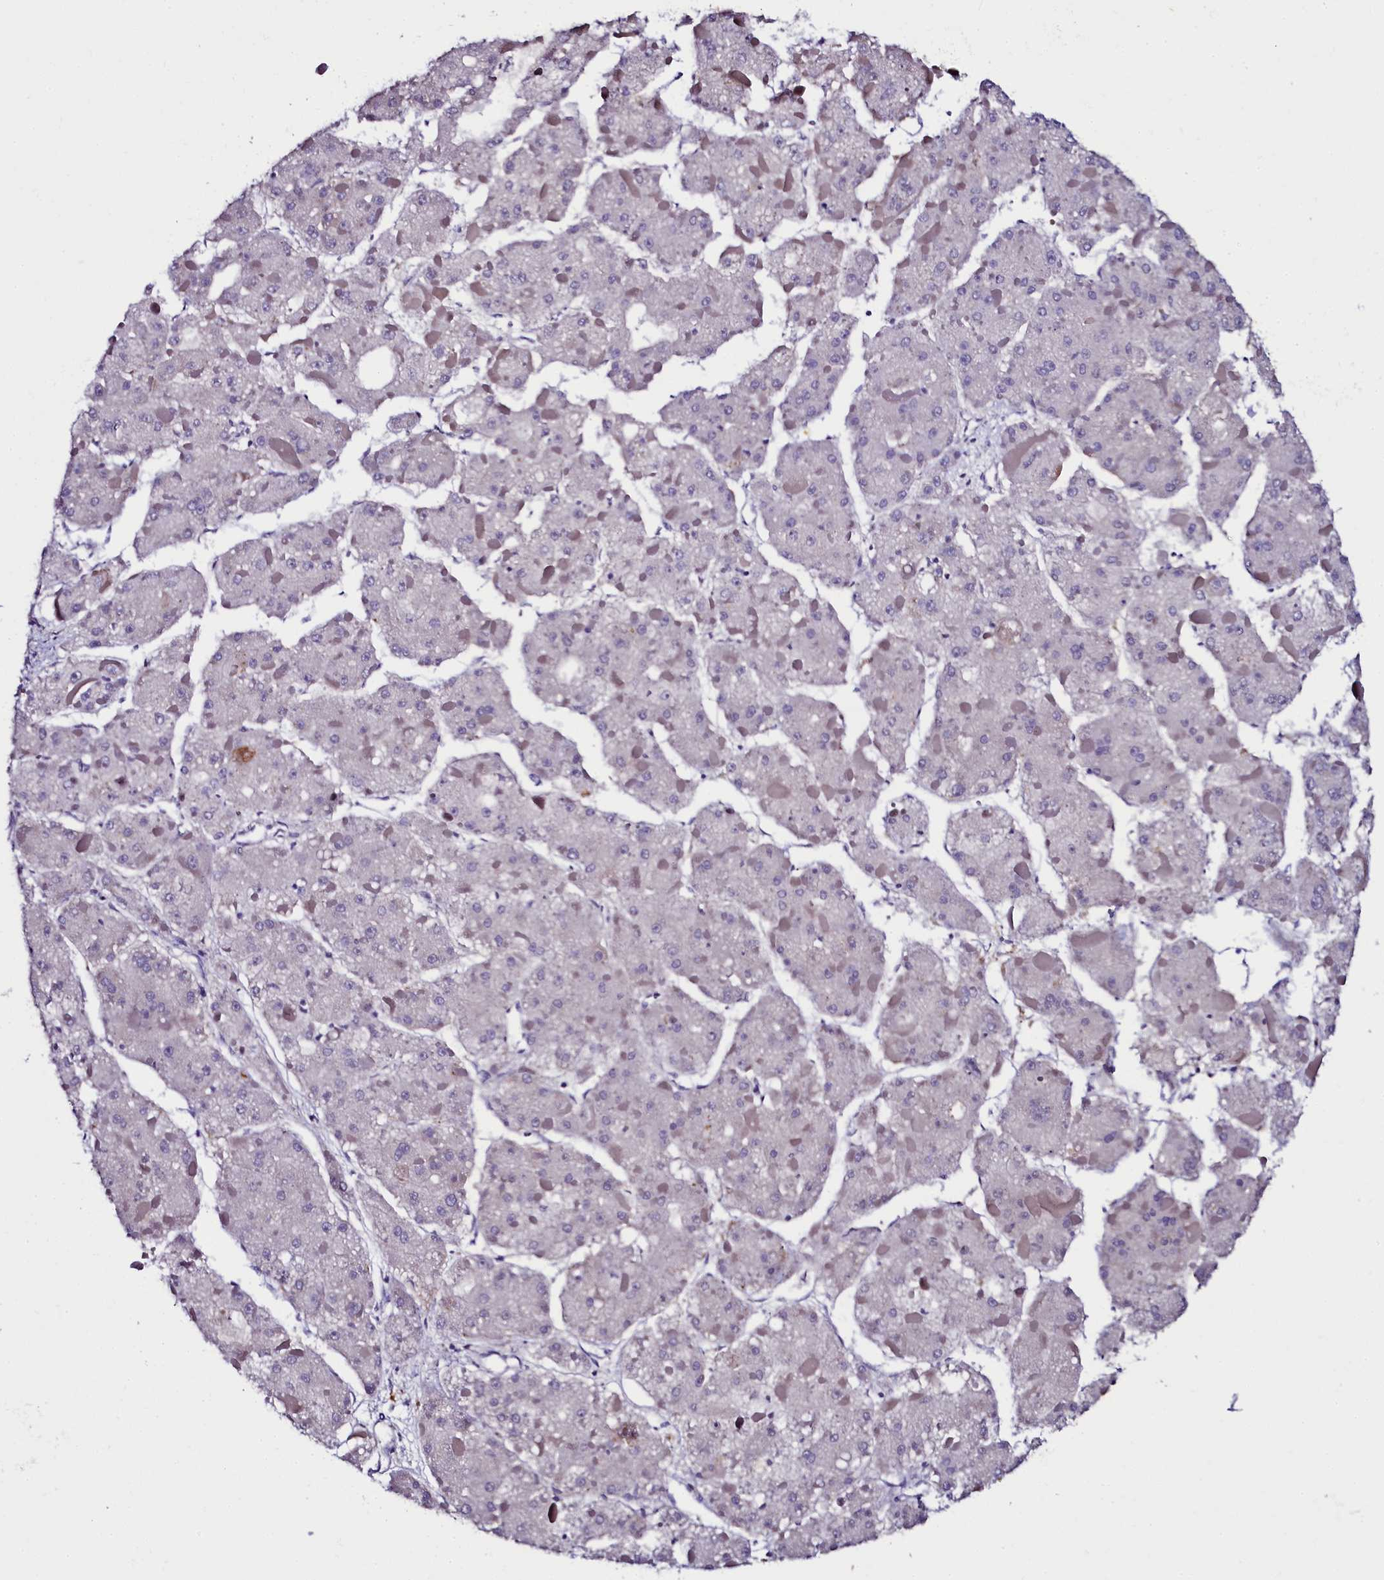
{"staining": {"intensity": "negative", "quantity": "none", "location": "none"}, "tissue": "liver cancer", "cell_type": "Tumor cells", "image_type": "cancer", "snomed": [{"axis": "morphology", "description": "Carcinoma, Hepatocellular, NOS"}, {"axis": "topography", "description": "Liver"}], "caption": "An IHC histopathology image of liver hepatocellular carcinoma is shown. There is no staining in tumor cells of liver hepatocellular carcinoma.", "gene": "CTDSPL2", "patient": {"sex": "female", "age": 73}}